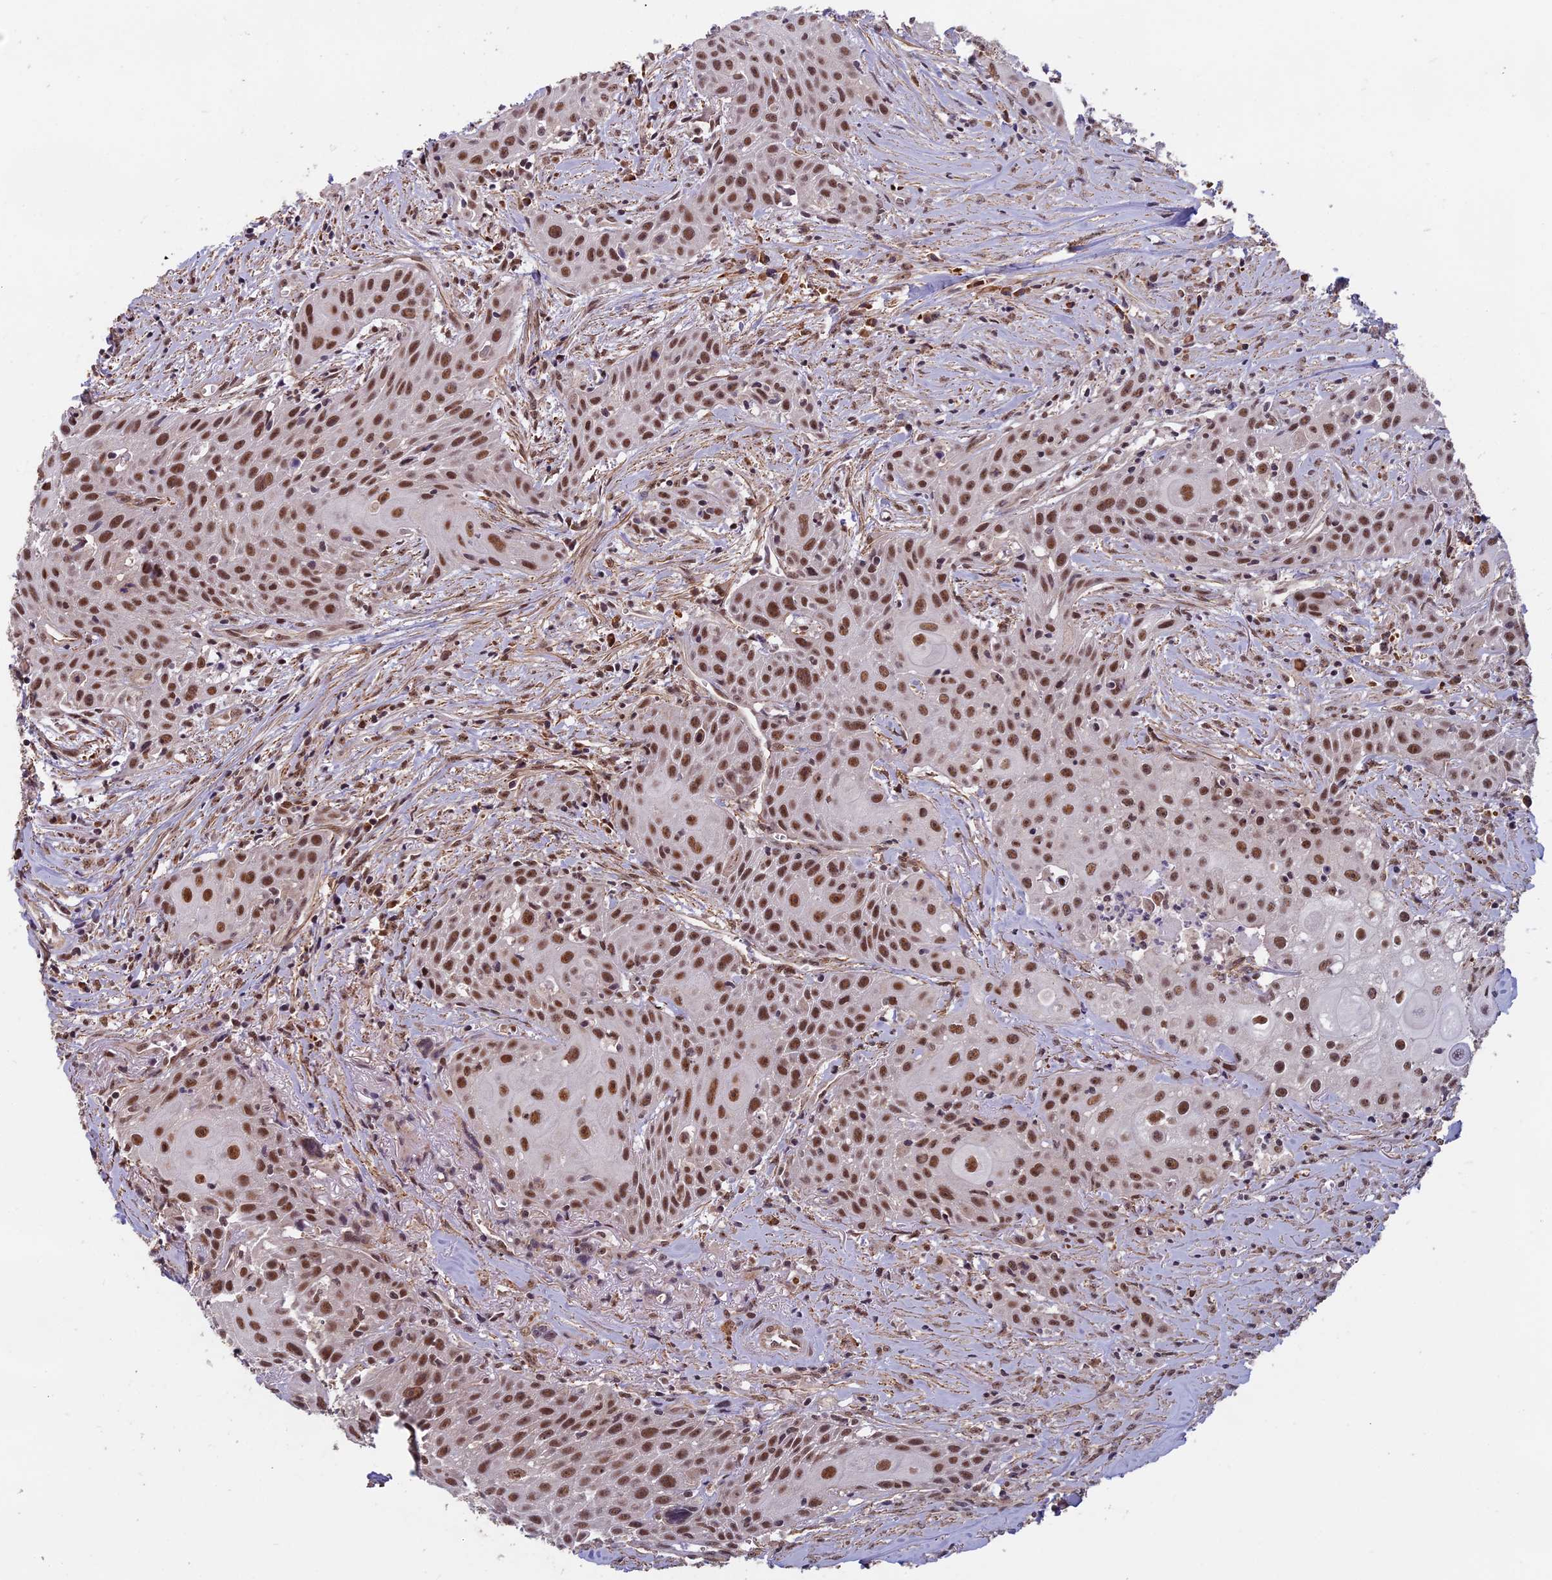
{"staining": {"intensity": "moderate", "quantity": ">75%", "location": "nuclear"}, "tissue": "head and neck cancer", "cell_type": "Tumor cells", "image_type": "cancer", "snomed": [{"axis": "morphology", "description": "Squamous cell carcinoma, NOS"}, {"axis": "topography", "description": "Oral tissue"}, {"axis": "topography", "description": "Head-Neck"}], "caption": "Moderate nuclear positivity is identified in approximately >75% of tumor cells in head and neck squamous cell carcinoma.", "gene": "MORF4L1", "patient": {"sex": "female", "age": 82}}